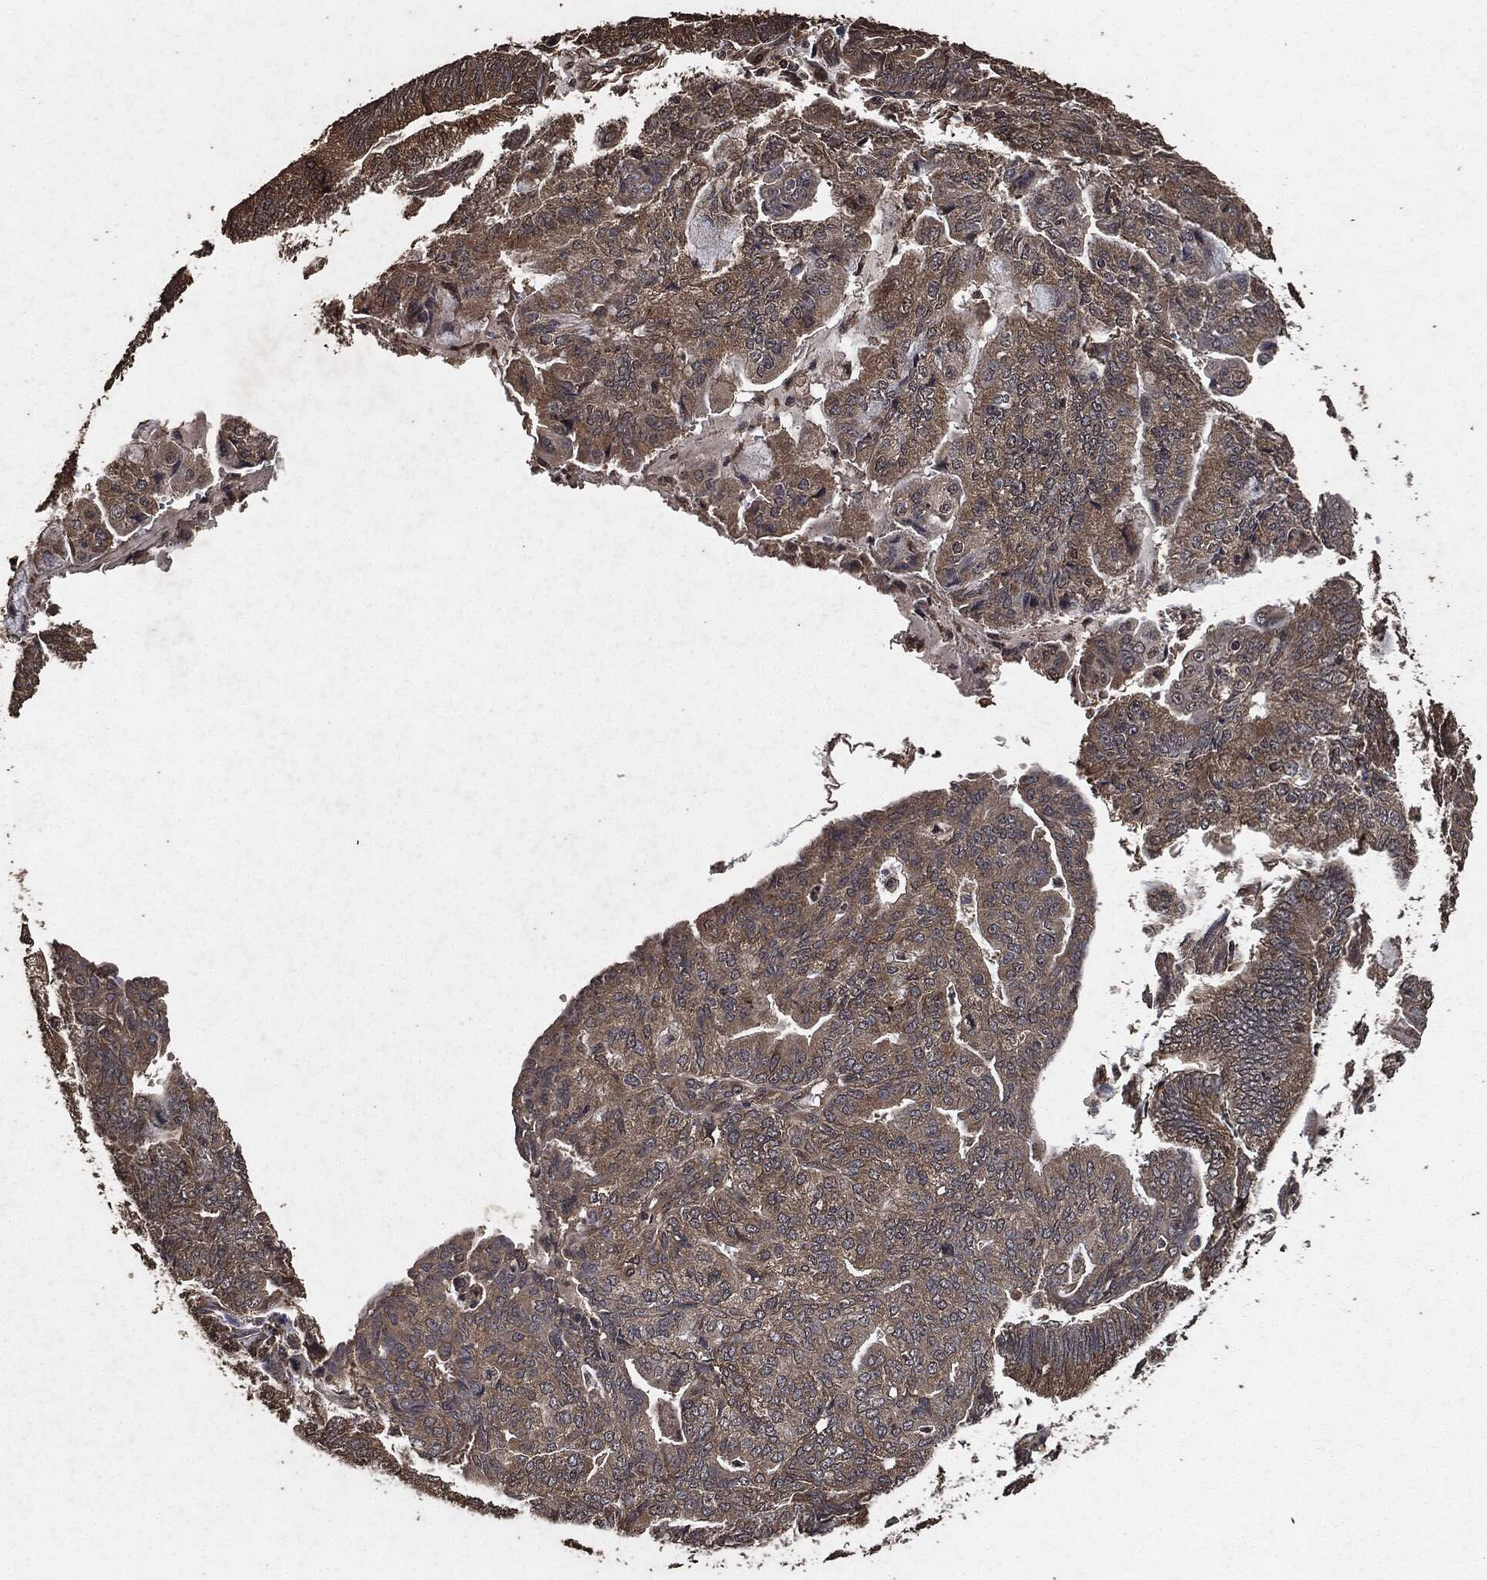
{"staining": {"intensity": "moderate", "quantity": ">75%", "location": "cytoplasmic/membranous"}, "tissue": "endometrial cancer", "cell_type": "Tumor cells", "image_type": "cancer", "snomed": [{"axis": "morphology", "description": "Adenocarcinoma, NOS"}, {"axis": "topography", "description": "Endometrium"}], "caption": "Endometrial adenocarcinoma tissue exhibits moderate cytoplasmic/membranous staining in approximately >75% of tumor cells", "gene": "AKT1S1", "patient": {"sex": "female", "age": 82}}